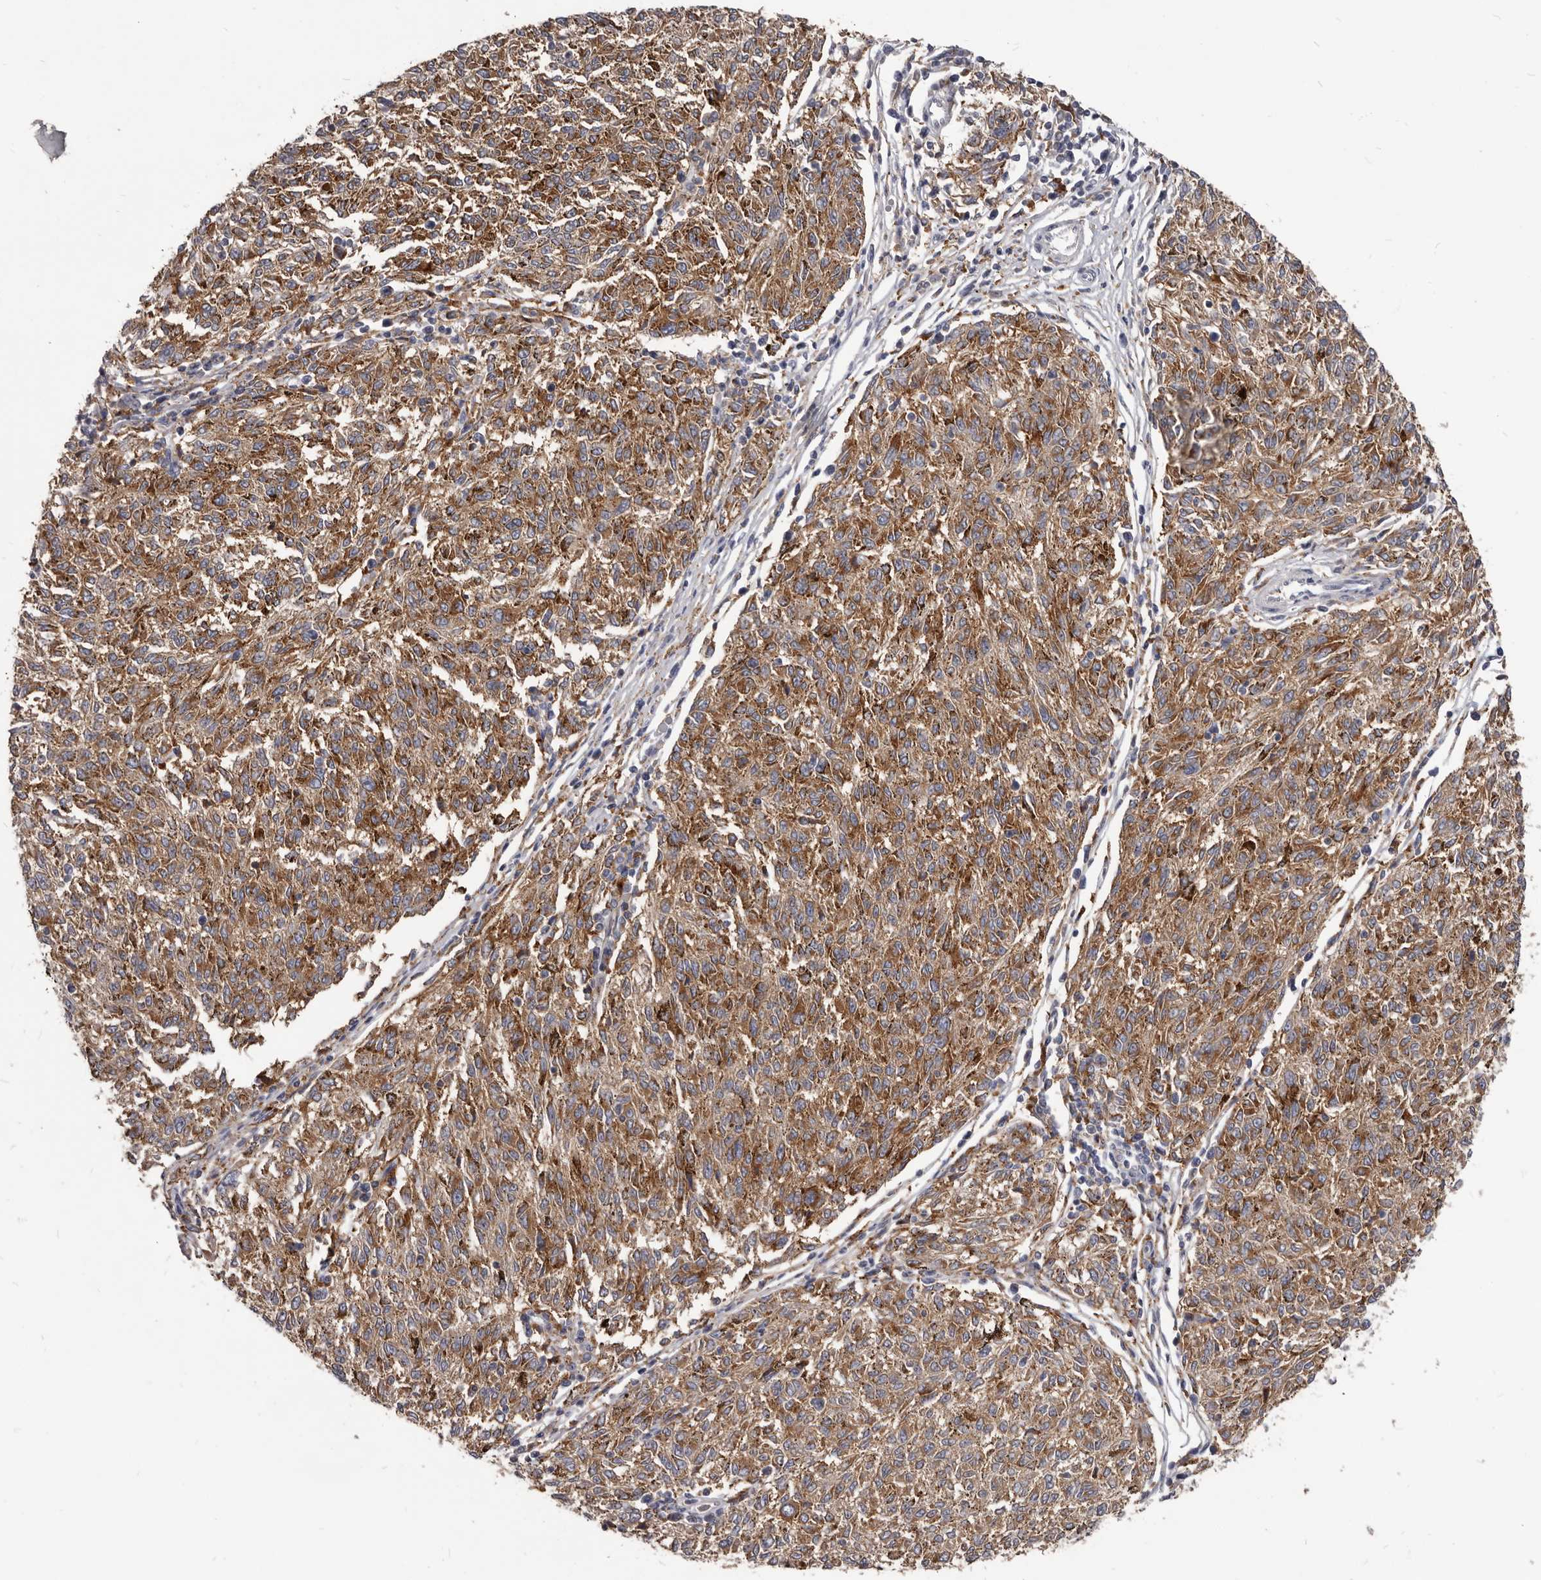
{"staining": {"intensity": "moderate", "quantity": ">75%", "location": "cytoplasmic/membranous"}, "tissue": "melanoma", "cell_type": "Tumor cells", "image_type": "cancer", "snomed": [{"axis": "morphology", "description": "Malignant melanoma, NOS"}, {"axis": "topography", "description": "Skin"}], "caption": "A medium amount of moderate cytoplasmic/membranous positivity is identified in approximately >75% of tumor cells in malignant melanoma tissue.", "gene": "PI4K2A", "patient": {"sex": "female", "age": 72}}